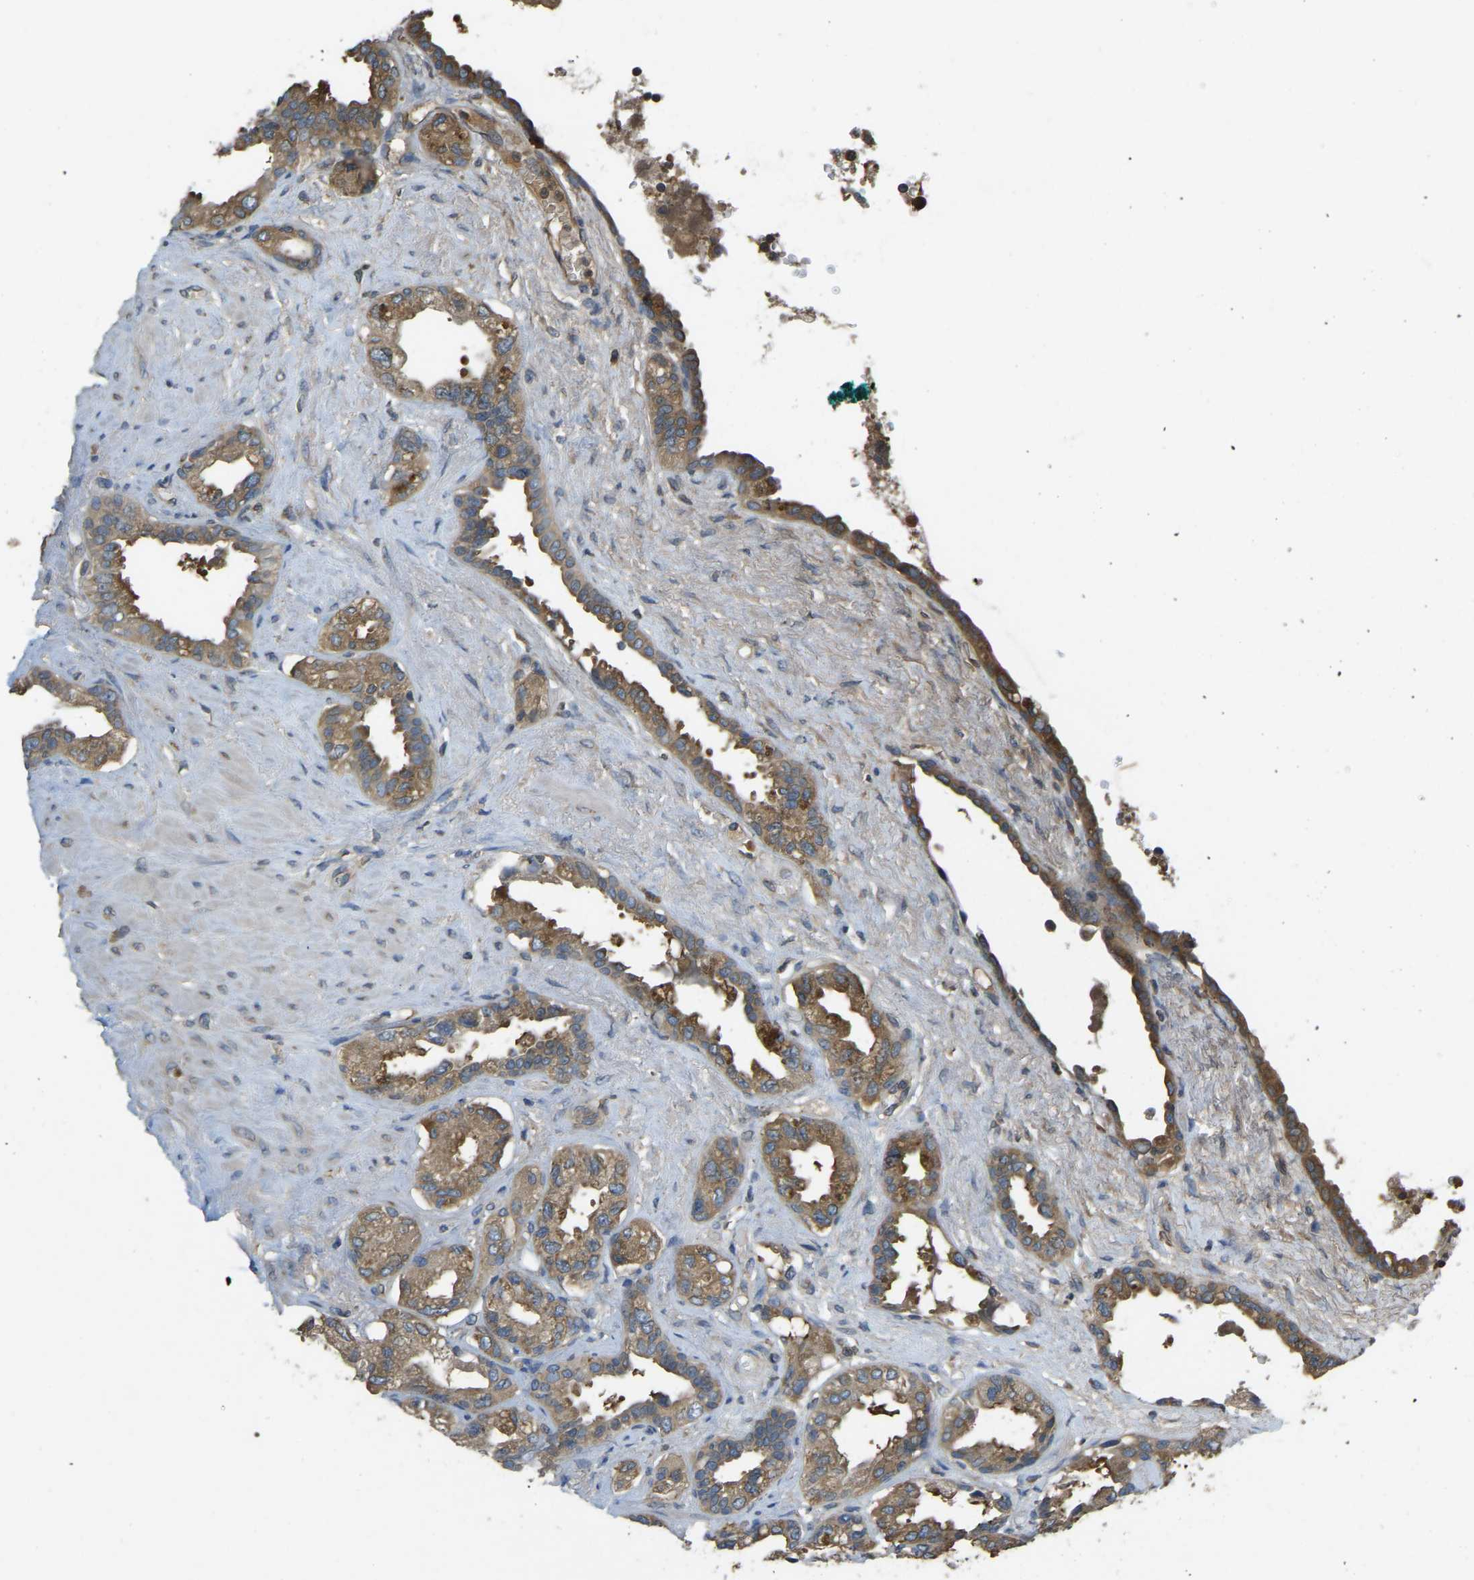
{"staining": {"intensity": "moderate", "quantity": ">75%", "location": "cytoplasmic/membranous"}, "tissue": "seminal vesicle", "cell_type": "Glandular cells", "image_type": "normal", "snomed": [{"axis": "morphology", "description": "Normal tissue, NOS"}, {"axis": "topography", "description": "Seminal veicle"}], "caption": "Brown immunohistochemical staining in benign seminal vesicle reveals moderate cytoplasmic/membranous positivity in about >75% of glandular cells. (DAB (3,3'-diaminobenzidine) IHC, brown staining for protein, blue staining for nuclei).", "gene": "AIMP1", "patient": {"sex": "male", "age": 61}}